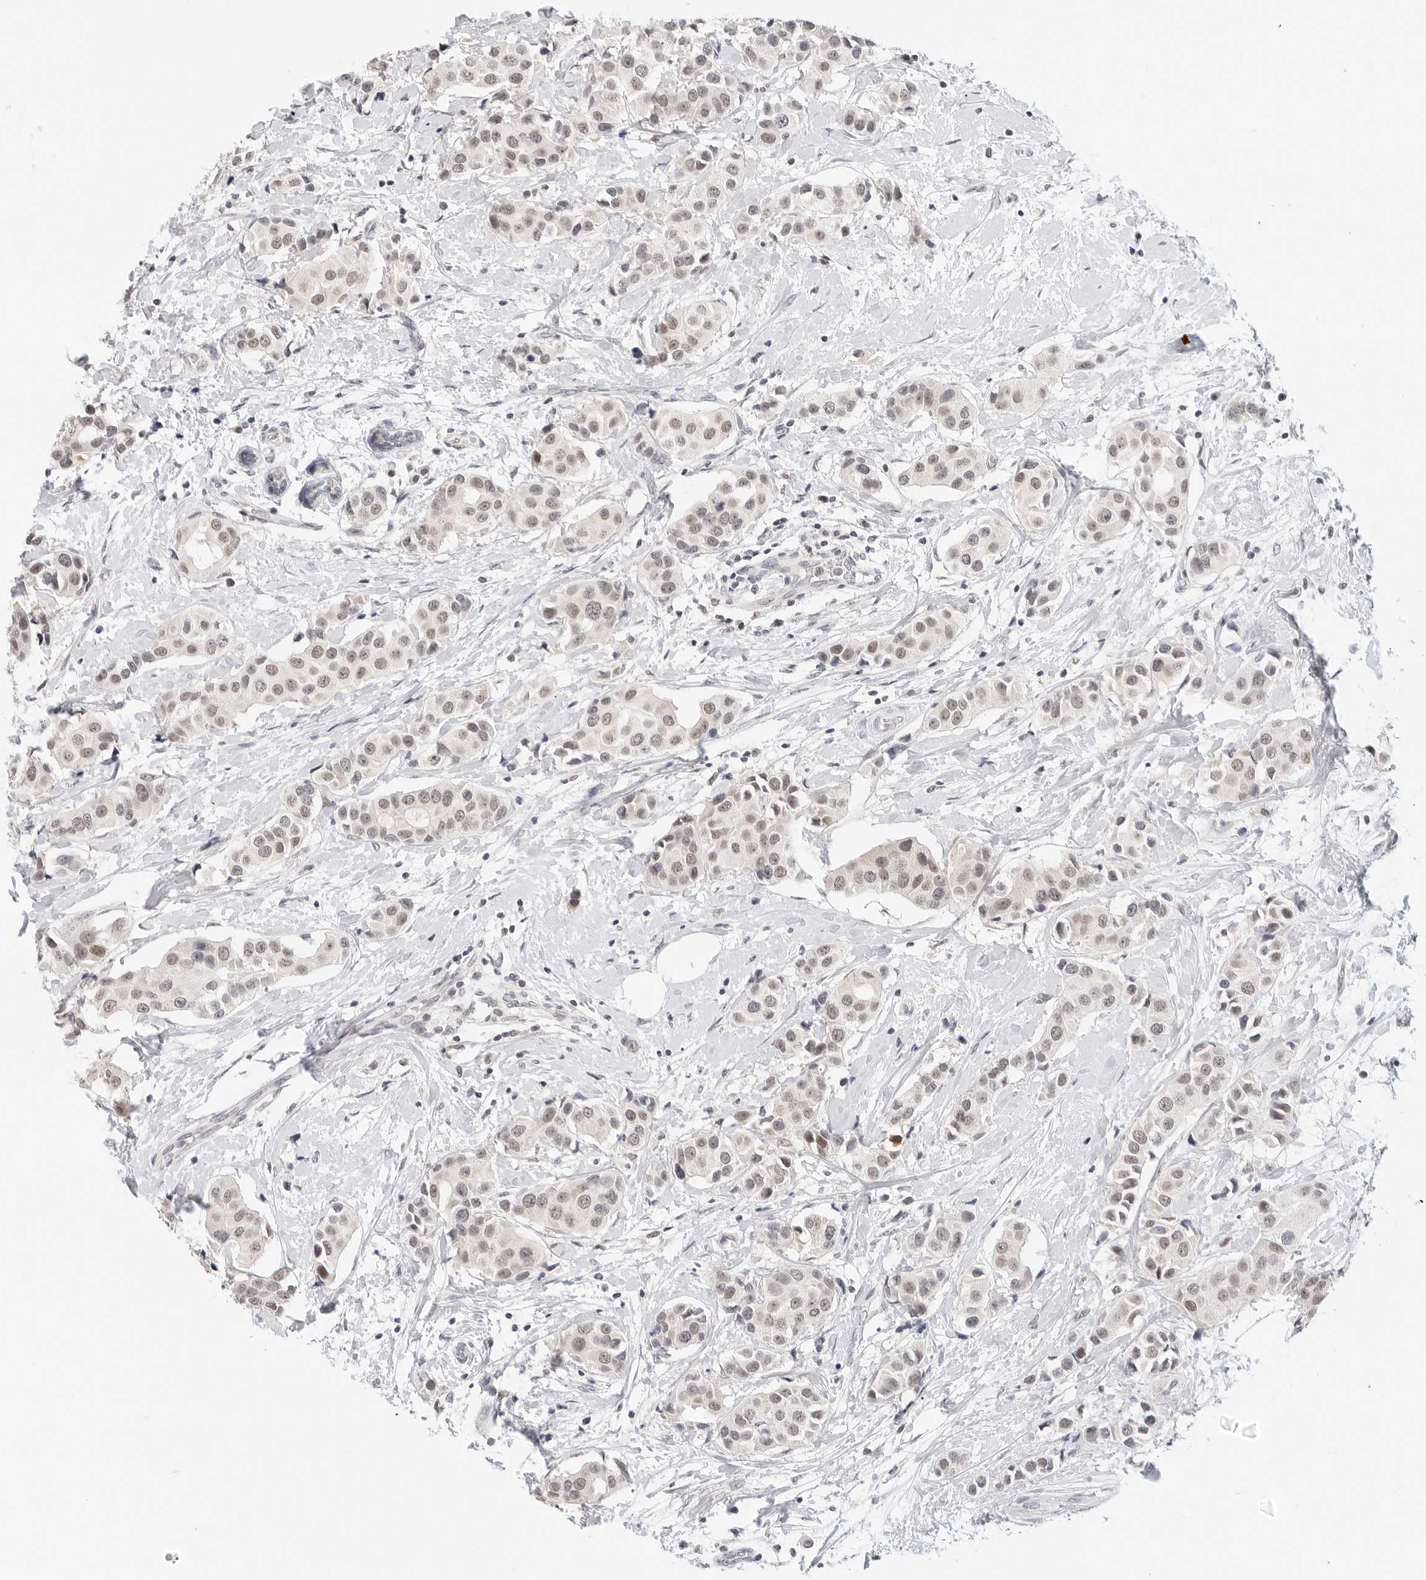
{"staining": {"intensity": "weak", "quantity": ">75%", "location": "nuclear"}, "tissue": "breast cancer", "cell_type": "Tumor cells", "image_type": "cancer", "snomed": [{"axis": "morphology", "description": "Normal tissue, NOS"}, {"axis": "morphology", "description": "Duct carcinoma"}, {"axis": "topography", "description": "Breast"}], "caption": "Breast infiltrating ductal carcinoma stained with a brown dye exhibits weak nuclear positive expression in approximately >75% of tumor cells.", "gene": "TSEN2", "patient": {"sex": "female", "age": 39}}